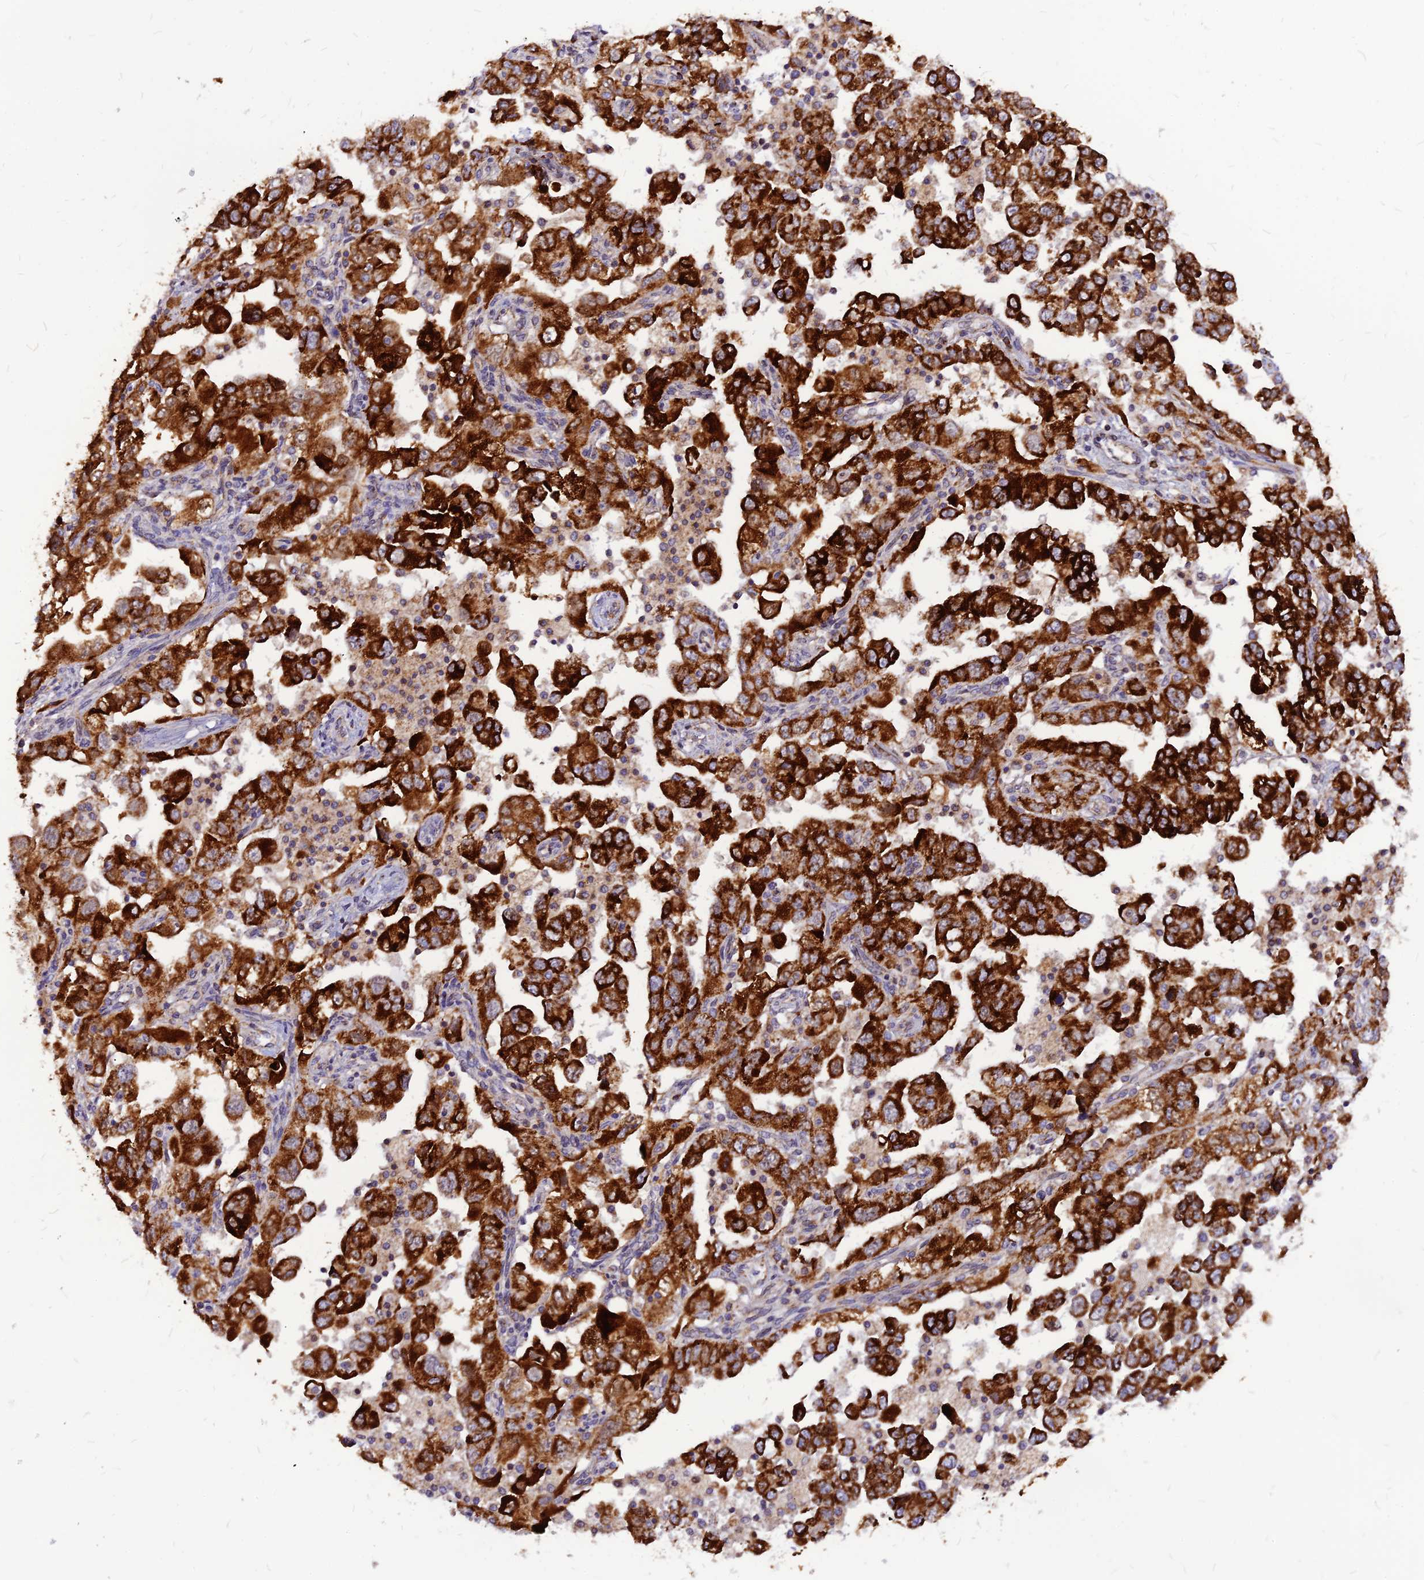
{"staining": {"intensity": "strong", "quantity": ">75%", "location": "cytoplasmic/membranous"}, "tissue": "ovarian cancer", "cell_type": "Tumor cells", "image_type": "cancer", "snomed": [{"axis": "morphology", "description": "Carcinoma, NOS"}, {"axis": "morphology", "description": "Cystadenocarcinoma, serous, NOS"}, {"axis": "topography", "description": "Ovary"}], "caption": "DAB (3,3'-diaminobenzidine) immunohistochemical staining of human ovarian carcinoma displays strong cytoplasmic/membranous protein expression in approximately >75% of tumor cells. (Stains: DAB (3,3'-diaminobenzidine) in brown, nuclei in blue, Microscopy: brightfield microscopy at high magnification).", "gene": "ECI1", "patient": {"sex": "female", "age": 69}}